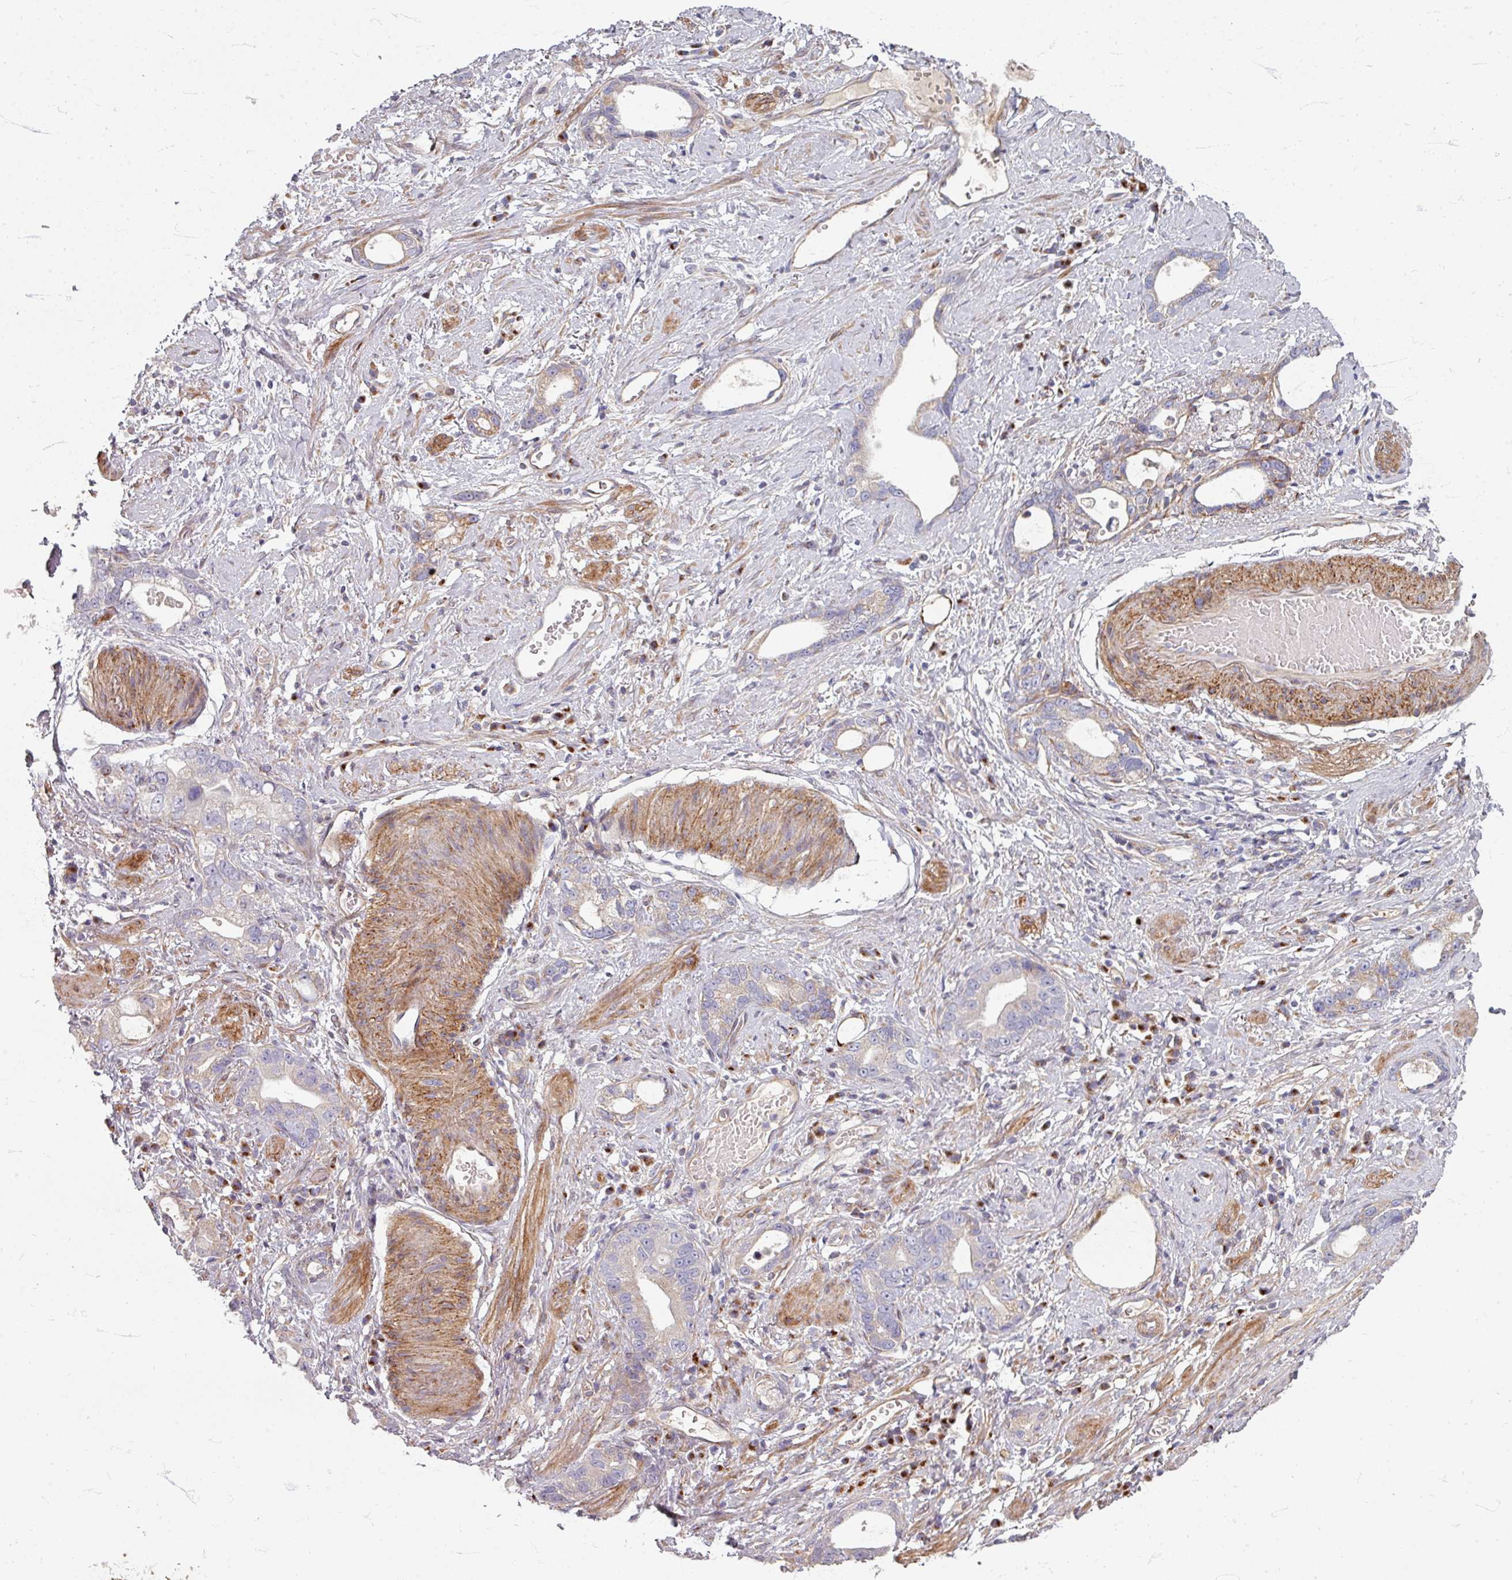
{"staining": {"intensity": "negative", "quantity": "none", "location": "none"}, "tissue": "stomach cancer", "cell_type": "Tumor cells", "image_type": "cancer", "snomed": [{"axis": "morphology", "description": "Adenocarcinoma, NOS"}, {"axis": "topography", "description": "Stomach"}], "caption": "High power microscopy histopathology image of an immunohistochemistry photomicrograph of adenocarcinoma (stomach), revealing no significant expression in tumor cells.", "gene": "GABARAPL1", "patient": {"sex": "male", "age": 55}}